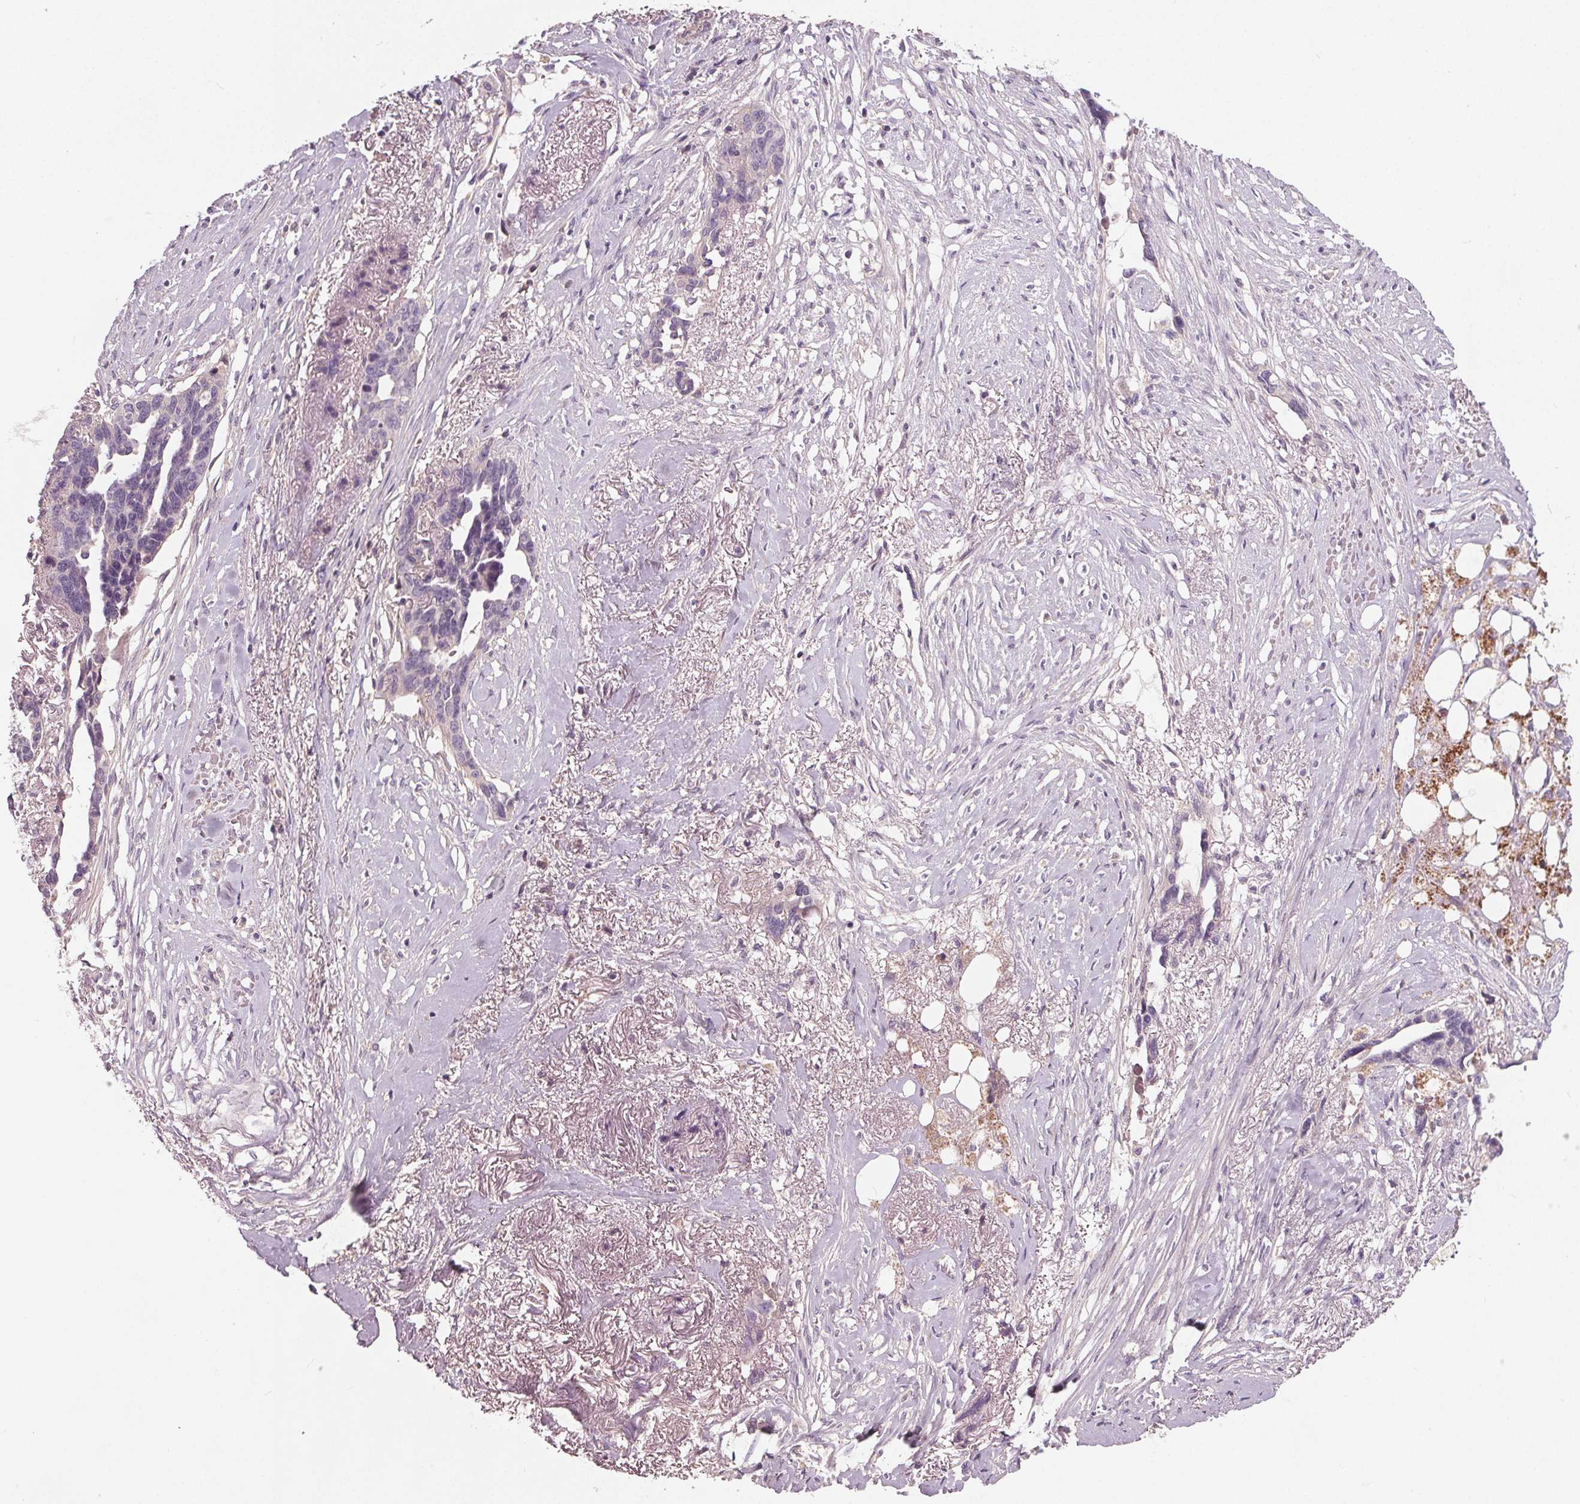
{"staining": {"intensity": "negative", "quantity": "none", "location": "none"}, "tissue": "ovarian cancer", "cell_type": "Tumor cells", "image_type": "cancer", "snomed": [{"axis": "morphology", "description": "Cystadenocarcinoma, serous, NOS"}, {"axis": "topography", "description": "Ovary"}], "caption": "There is no significant positivity in tumor cells of ovarian cancer.", "gene": "PDGFD", "patient": {"sex": "female", "age": 69}}